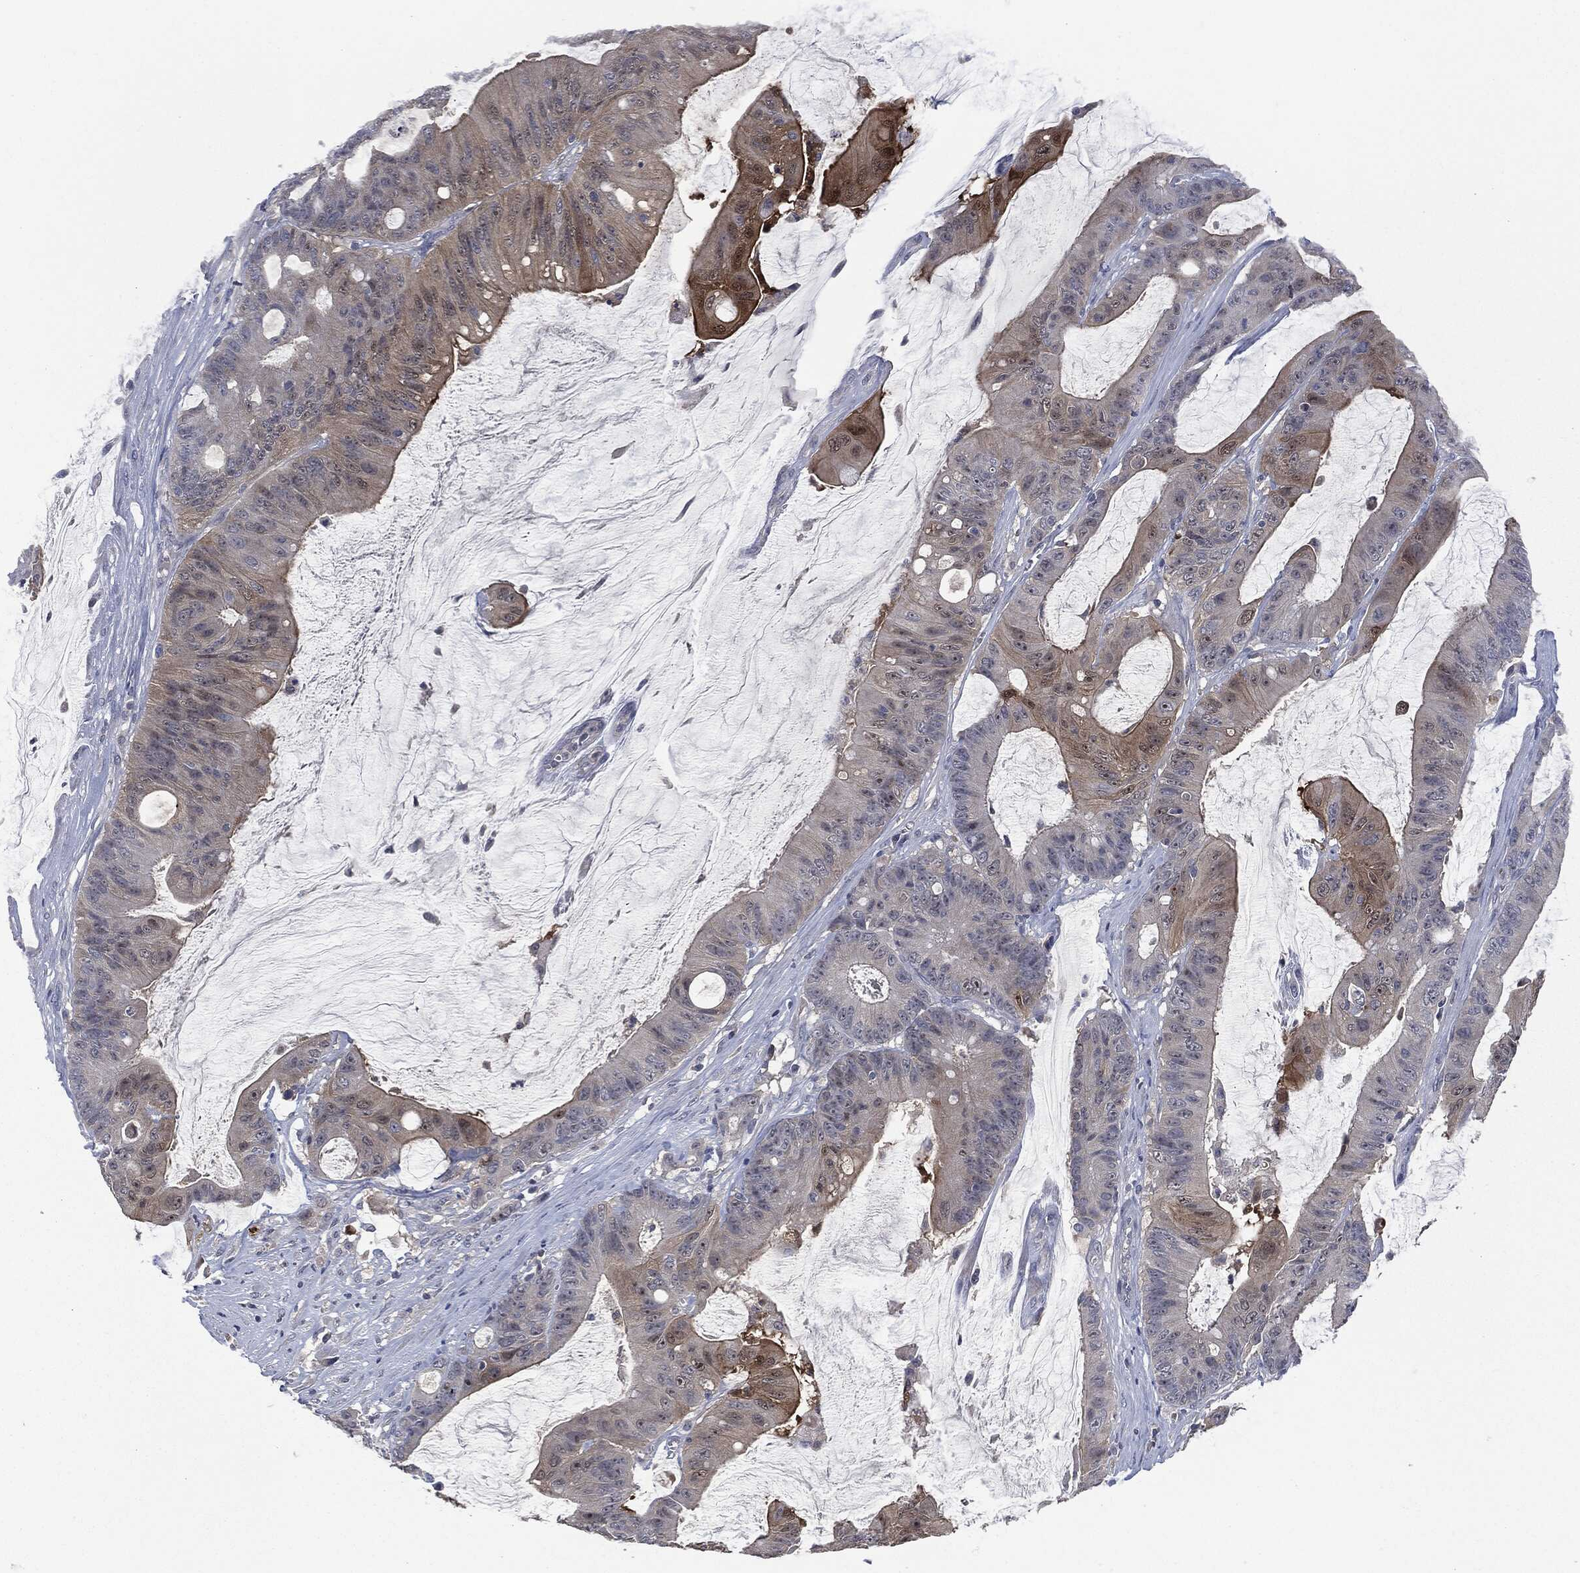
{"staining": {"intensity": "moderate", "quantity": "<25%", "location": "cytoplasmic/membranous"}, "tissue": "colorectal cancer", "cell_type": "Tumor cells", "image_type": "cancer", "snomed": [{"axis": "morphology", "description": "Adenocarcinoma, NOS"}, {"axis": "topography", "description": "Colon"}], "caption": "Protein expression analysis of adenocarcinoma (colorectal) shows moderate cytoplasmic/membranous staining in about <25% of tumor cells. (DAB (3,3'-diaminobenzidine) IHC with brightfield microscopy, high magnification).", "gene": "IL1RN", "patient": {"sex": "female", "age": 69}}